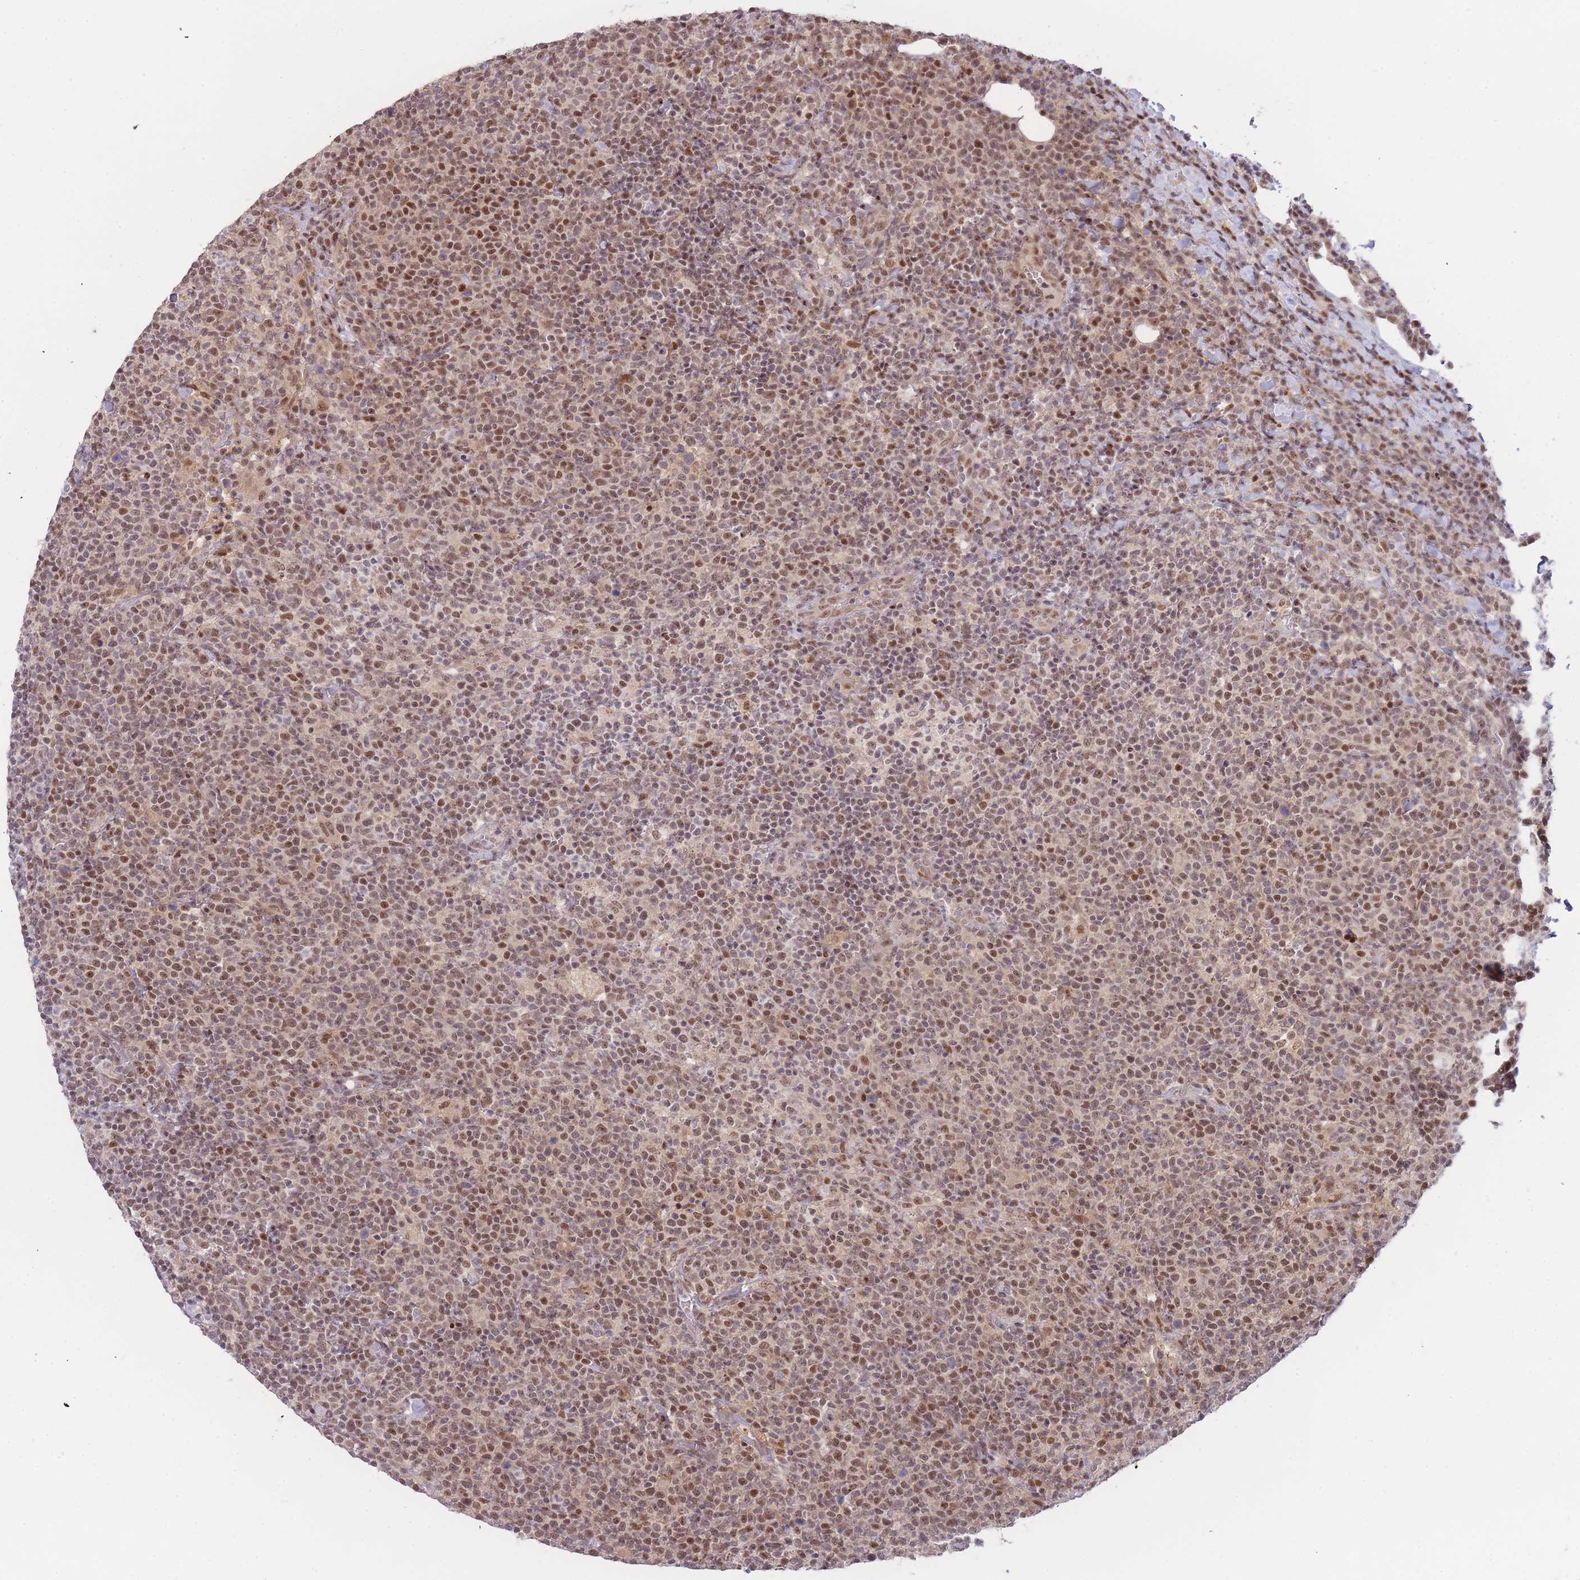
{"staining": {"intensity": "moderate", "quantity": ">75%", "location": "nuclear"}, "tissue": "lymphoma", "cell_type": "Tumor cells", "image_type": "cancer", "snomed": [{"axis": "morphology", "description": "Malignant lymphoma, non-Hodgkin's type, High grade"}, {"axis": "topography", "description": "Lymph node"}], "caption": "Immunohistochemistry histopathology image of neoplastic tissue: human malignant lymphoma, non-Hodgkin's type (high-grade) stained using immunohistochemistry reveals medium levels of moderate protein expression localized specifically in the nuclear of tumor cells, appearing as a nuclear brown color.", "gene": "DEAF1", "patient": {"sex": "male", "age": 61}}